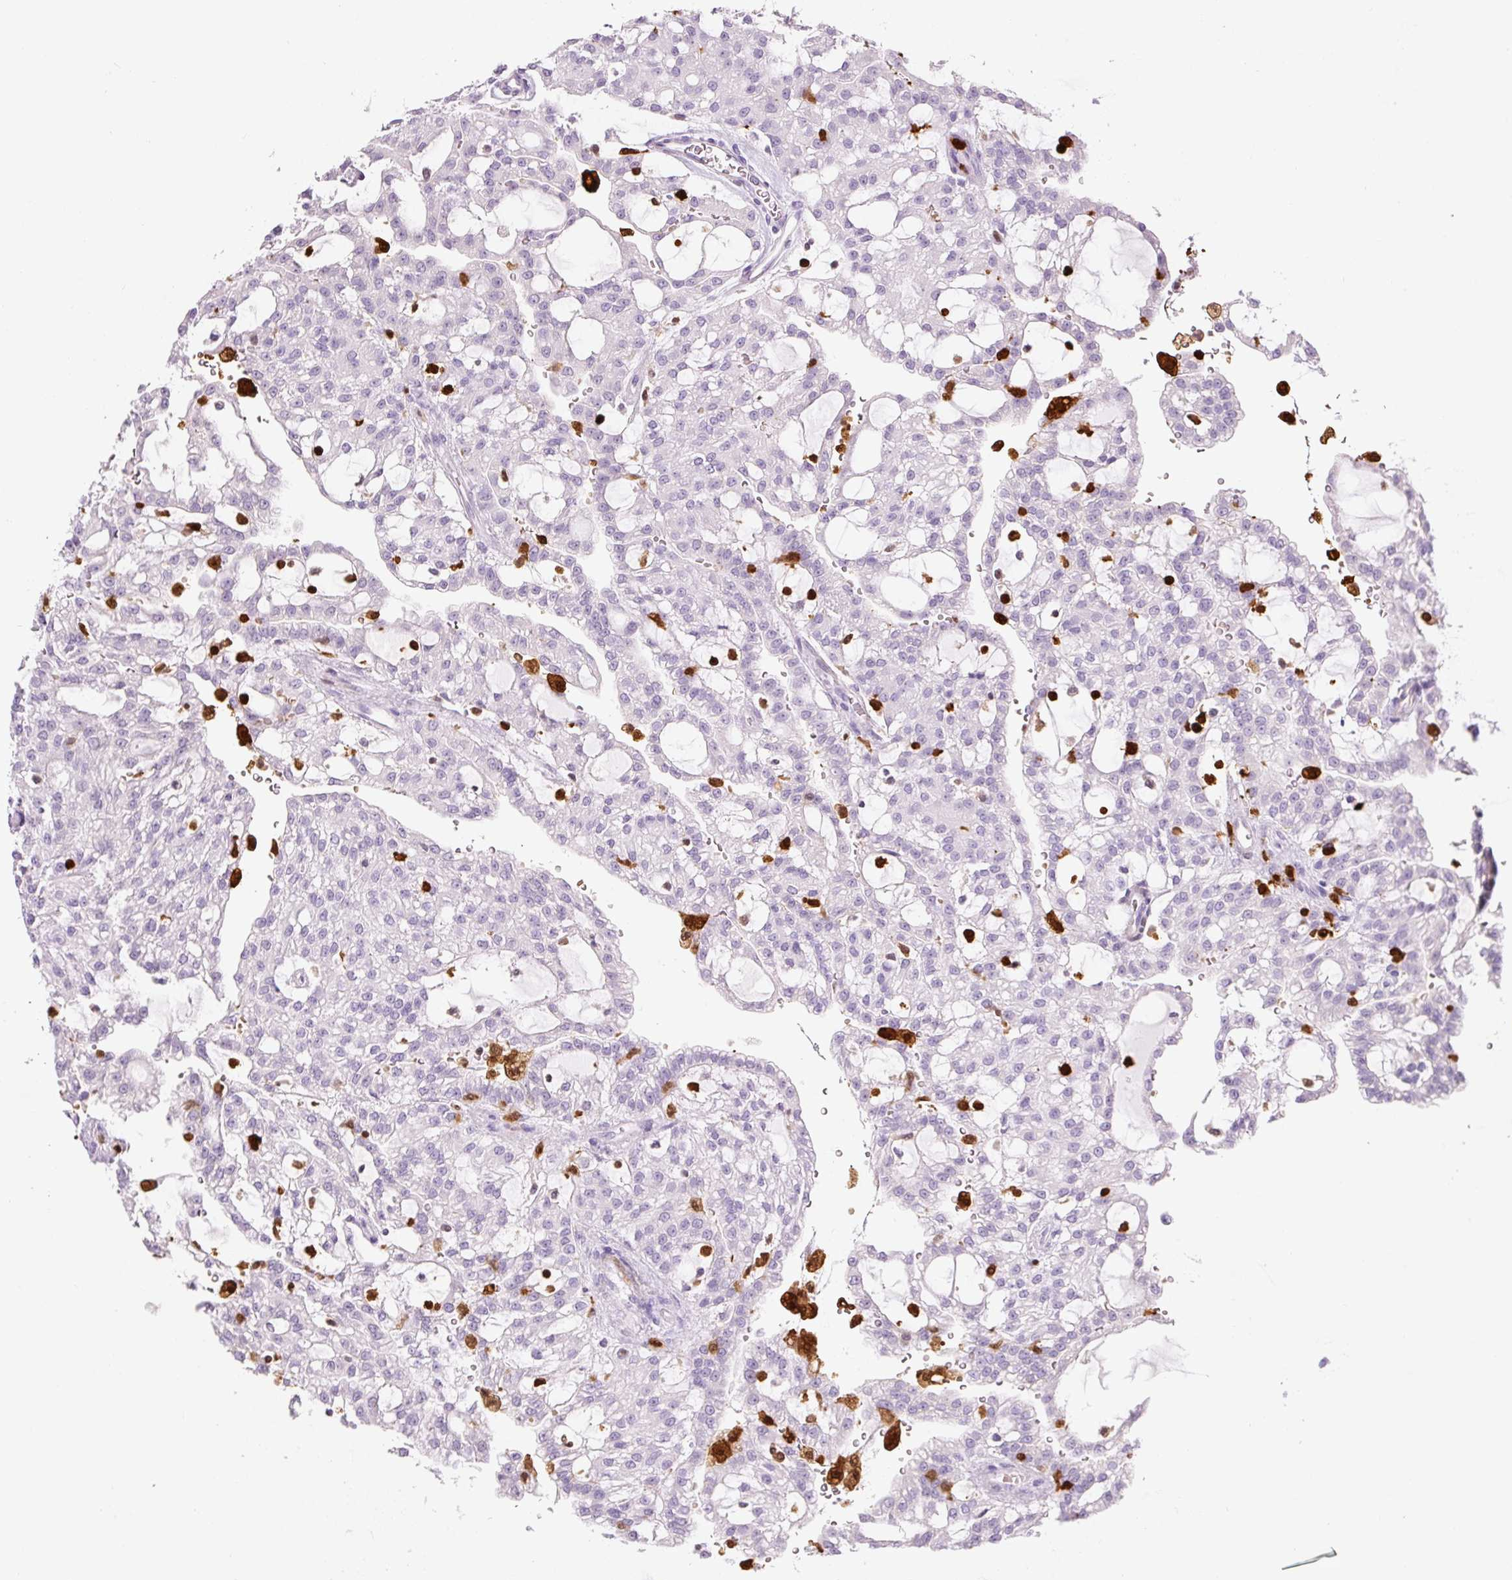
{"staining": {"intensity": "negative", "quantity": "none", "location": "none"}, "tissue": "renal cancer", "cell_type": "Tumor cells", "image_type": "cancer", "snomed": [{"axis": "morphology", "description": "Adenocarcinoma, NOS"}, {"axis": "topography", "description": "Kidney"}], "caption": "This is a photomicrograph of IHC staining of renal cancer (adenocarcinoma), which shows no positivity in tumor cells.", "gene": "S100A4", "patient": {"sex": "male", "age": 63}}